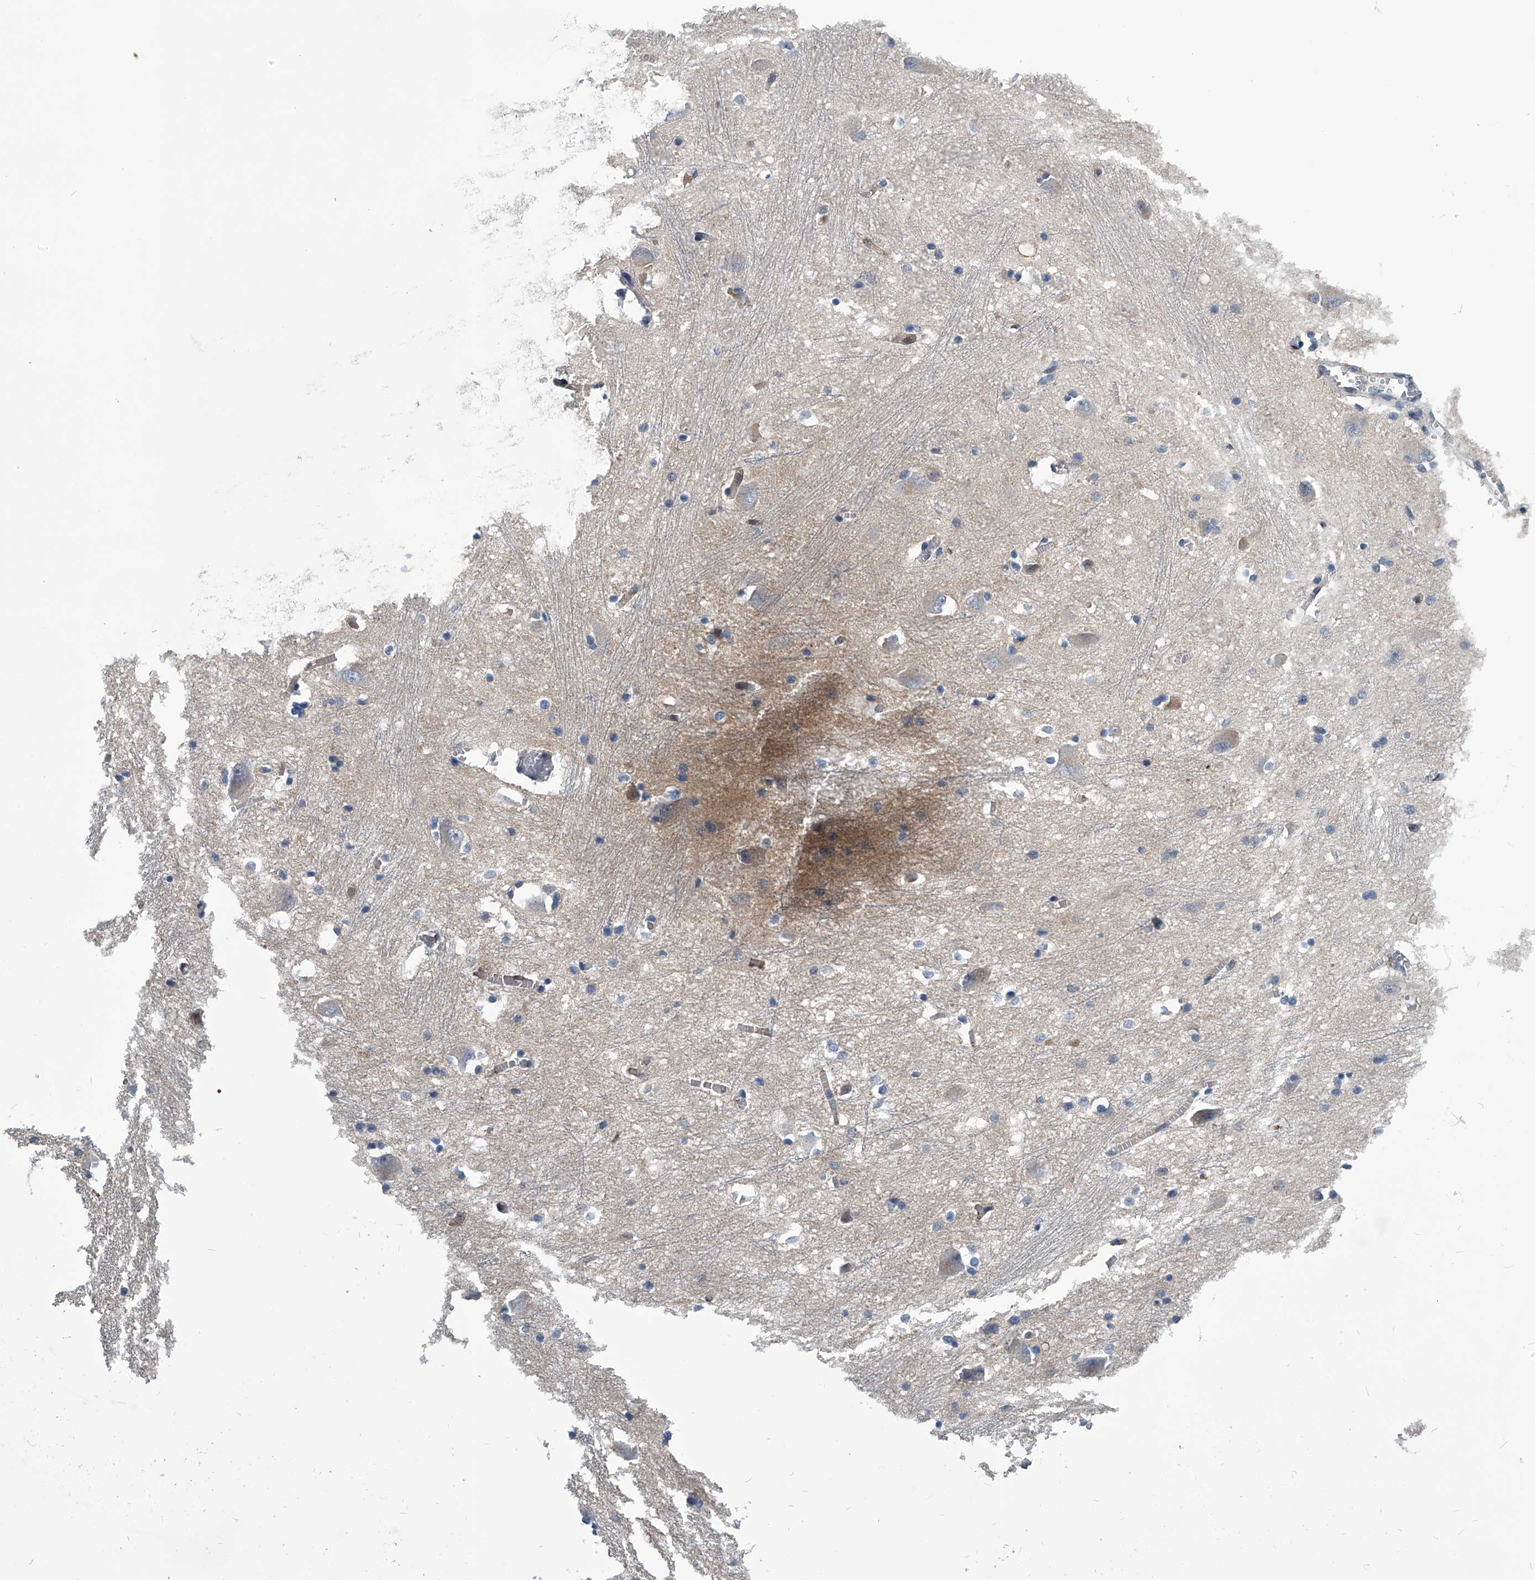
{"staining": {"intensity": "negative", "quantity": "none", "location": "none"}, "tissue": "caudate", "cell_type": "Glial cells", "image_type": "normal", "snomed": [{"axis": "morphology", "description": "Normal tissue, NOS"}, {"axis": "topography", "description": "Lateral ventricle wall"}], "caption": "A high-resolution histopathology image shows immunohistochemistry staining of benign caudate, which reveals no significant expression in glial cells. Nuclei are stained in blue.", "gene": "PDXK", "patient": {"sex": "male", "age": 37}}